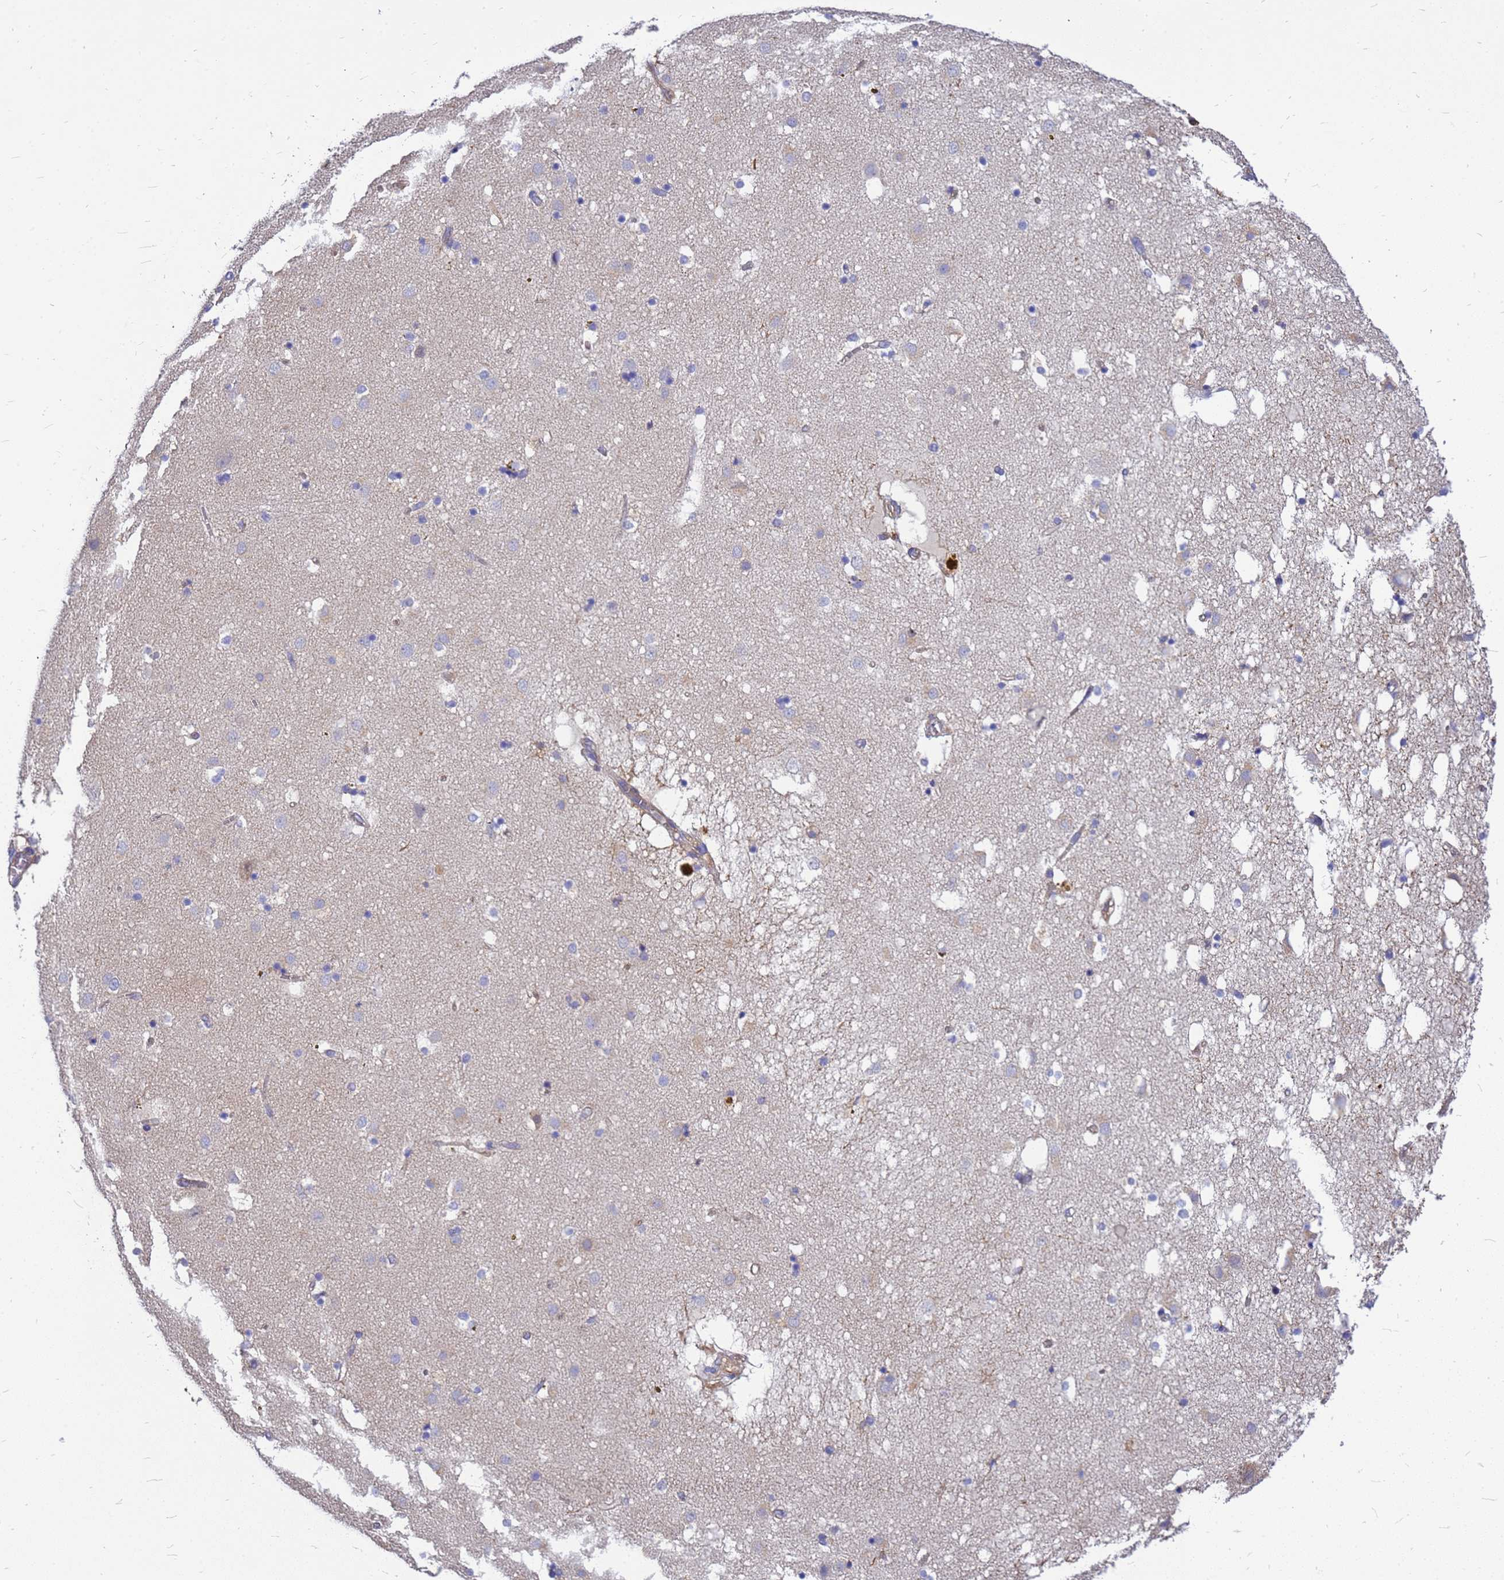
{"staining": {"intensity": "negative", "quantity": "none", "location": "none"}, "tissue": "caudate", "cell_type": "Glial cells", "image_type": "normal", "snomed": [{"axis": "morphology", "description": "Normal tissue, NOS"}, {"axis": "topography", "description": "Lateral ventricle wall"}], "caption": "Normal caudate was stained to show a protein in brown. There is no significant positivity in glial cells. Brightfield microscopy of immunohistochemistry stained with DAB (3,3'-diaminobenzidine) (brown) and hematoxylin (blue), captured at high magnification.", "gene": "FBXW5", "patient": {"sex": "male", "age": 70}}